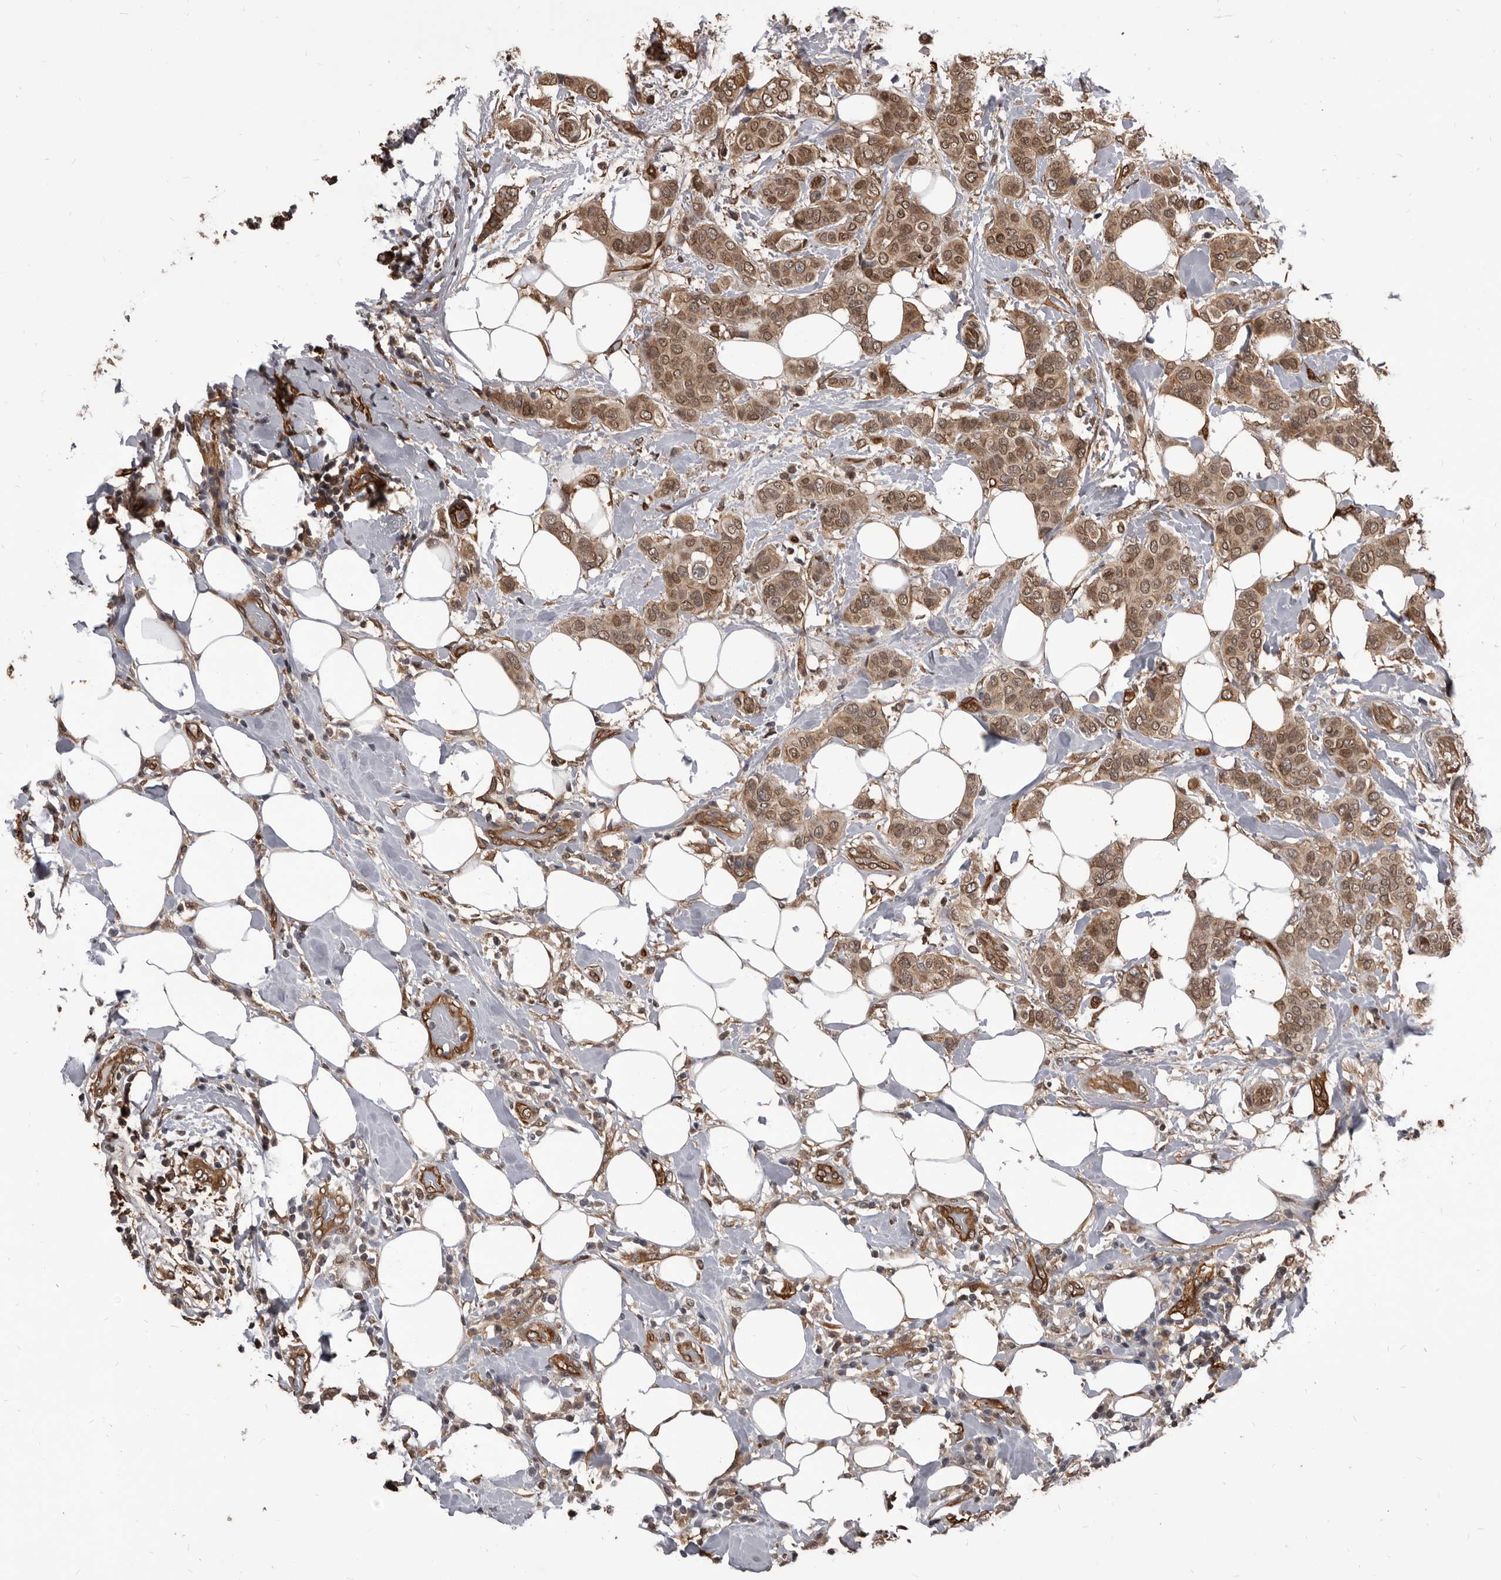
{"staining": {"intensity": "weak", "quantity": ">75%", "location": "cytoplasmic/membranous,nuclear"}, "tissue": "breast cancer", "cell_type": "Tumor cells", "image_type": "cancer", "snomed": [{"axis": "morphology", "description": "Lobular carcinoma"}, {"axis": "topography", "description": "Breast"}], "caption": "Breast cancer was stained to show a protein in brown. There is low levels of weak cytoplasmic/membranous and nuclear positivity in about >75% of tumor cells.", "gene": "ADAMTS20", "patient": {"sex": "female", "age": 51}}